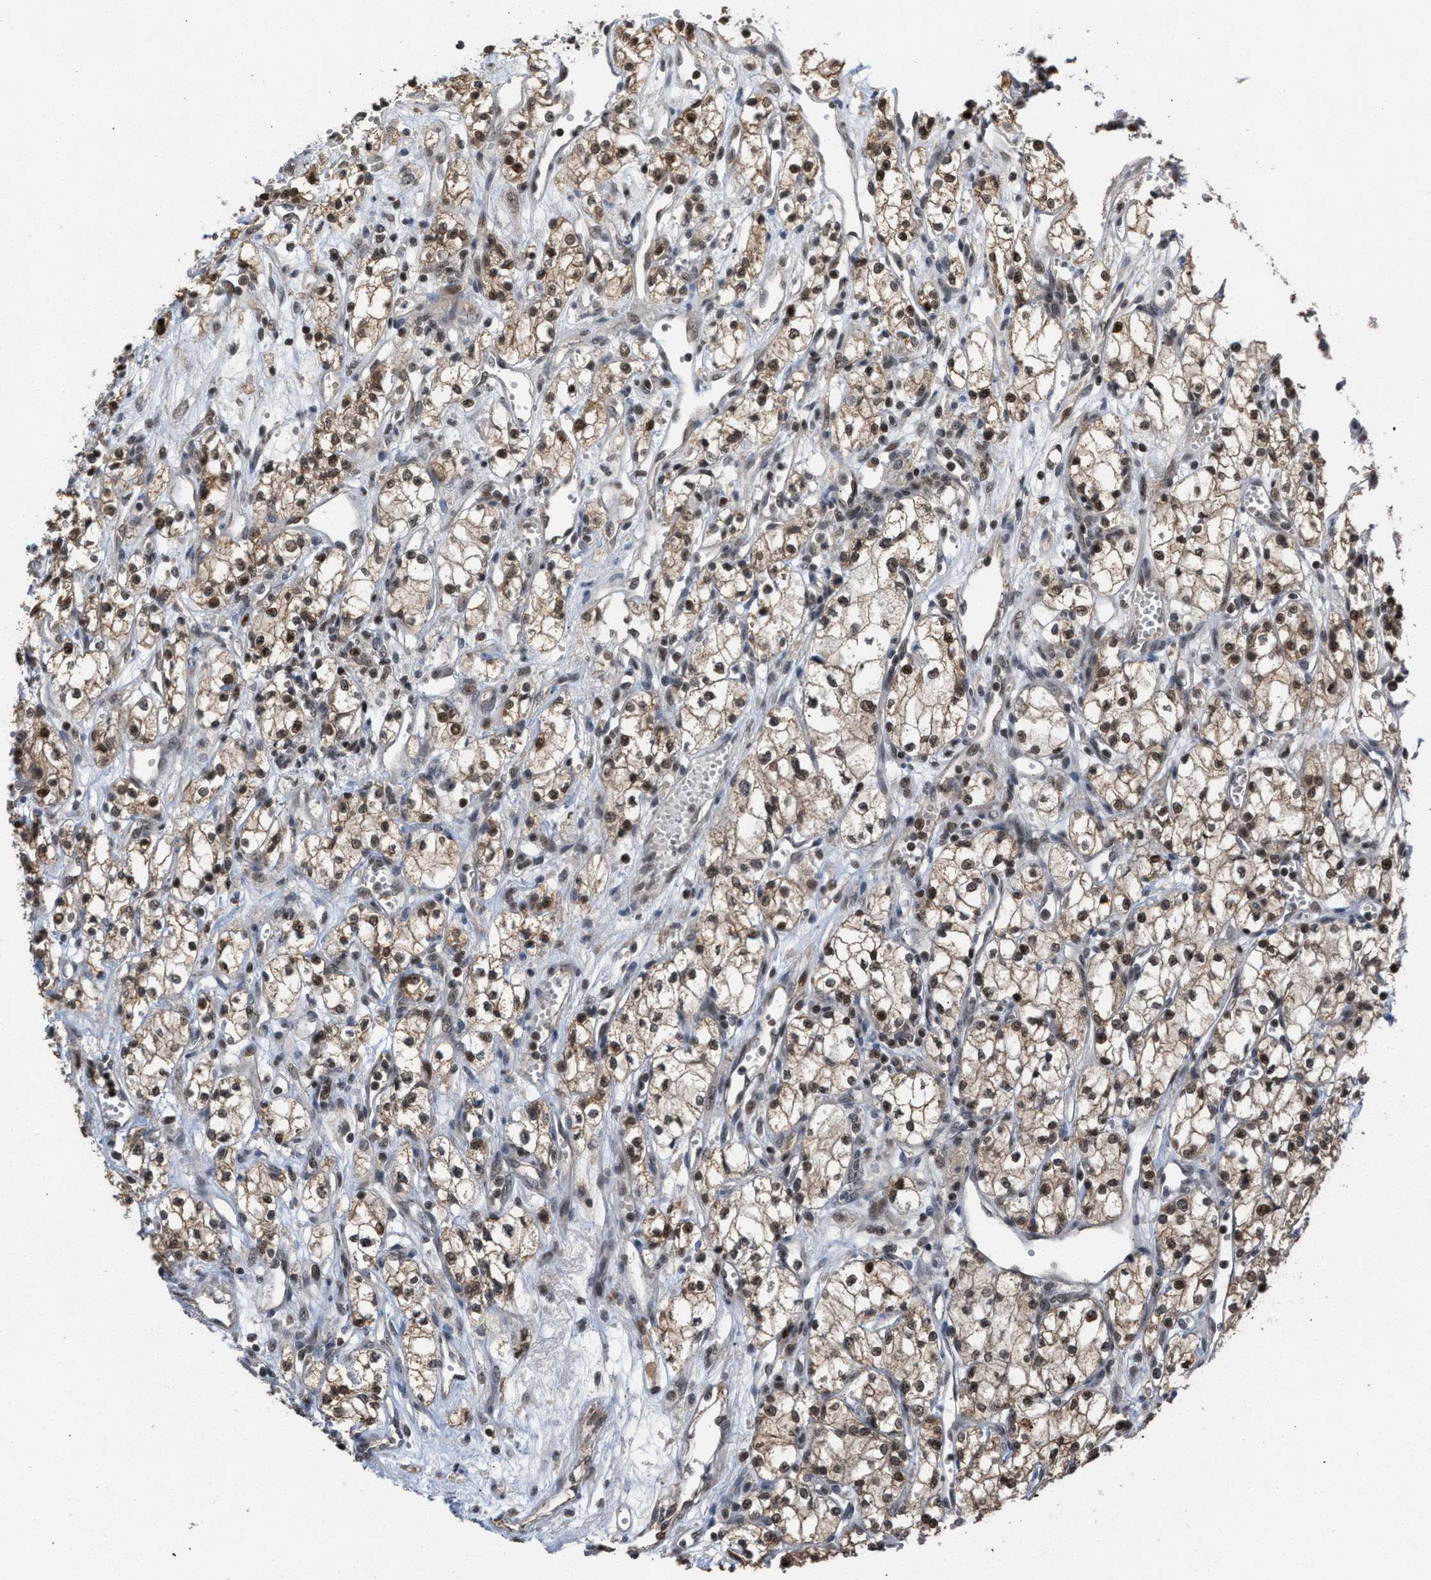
{"staining": {"intensity": "moderate", "quantity": ">75%", "location": "cytoplasmic/membranous,nuclear"}, "tissue": "renal cancer", "cell_type": "Tumor cells", "image_type": "cancer", "snomed": [{"axis": "morphology", "description": "Adenocarcinoma, NOS"}, {"axis": "topography", "description": "Kidney"}], "caption": "A medium amount of moderate cytoplasmic/membranous and nuclear expression is present in about >75% of tumor cells in renal cancer tissue.", "gene": "C9orf78", "patient": {"sex": "male", "age": 59}}